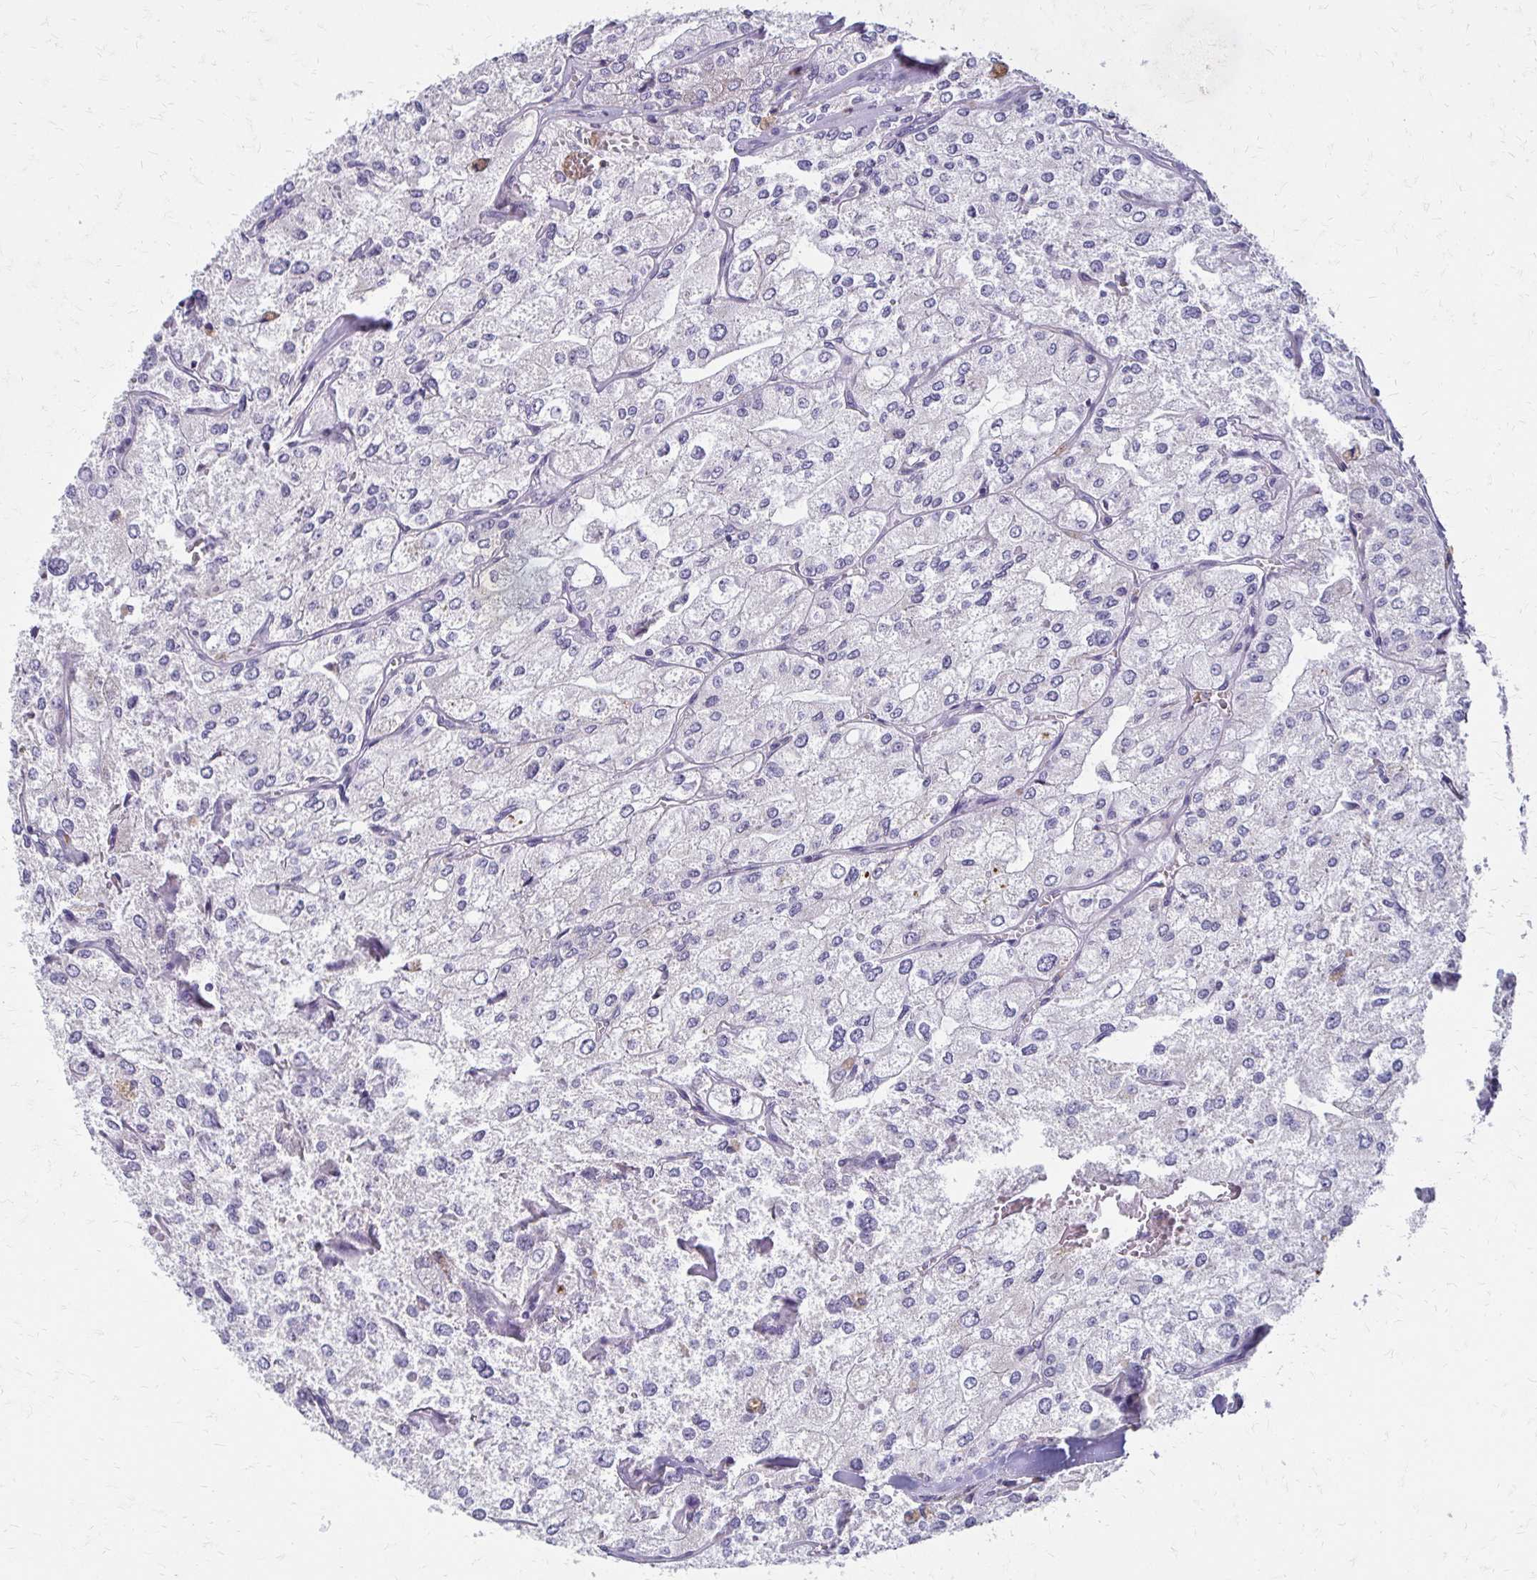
{"staining": {"intensity": "negative", "quantity": "none", "location": "none"}, "tissue": "renal cancer", "cell_type": "Tumor cells", "image_type": "cancer", "snomed": [{"axis": "morphology", "description": "Adenocarcinoma, NOS"}, {"axis": "topography", "description": "Kidney"}], "caption": "Histopathology image shows no significant protein staining in tumor cells of renal adenocarcinoma.", "gene": "BBS12", "patient": {"sex": "female", "age": 70}}